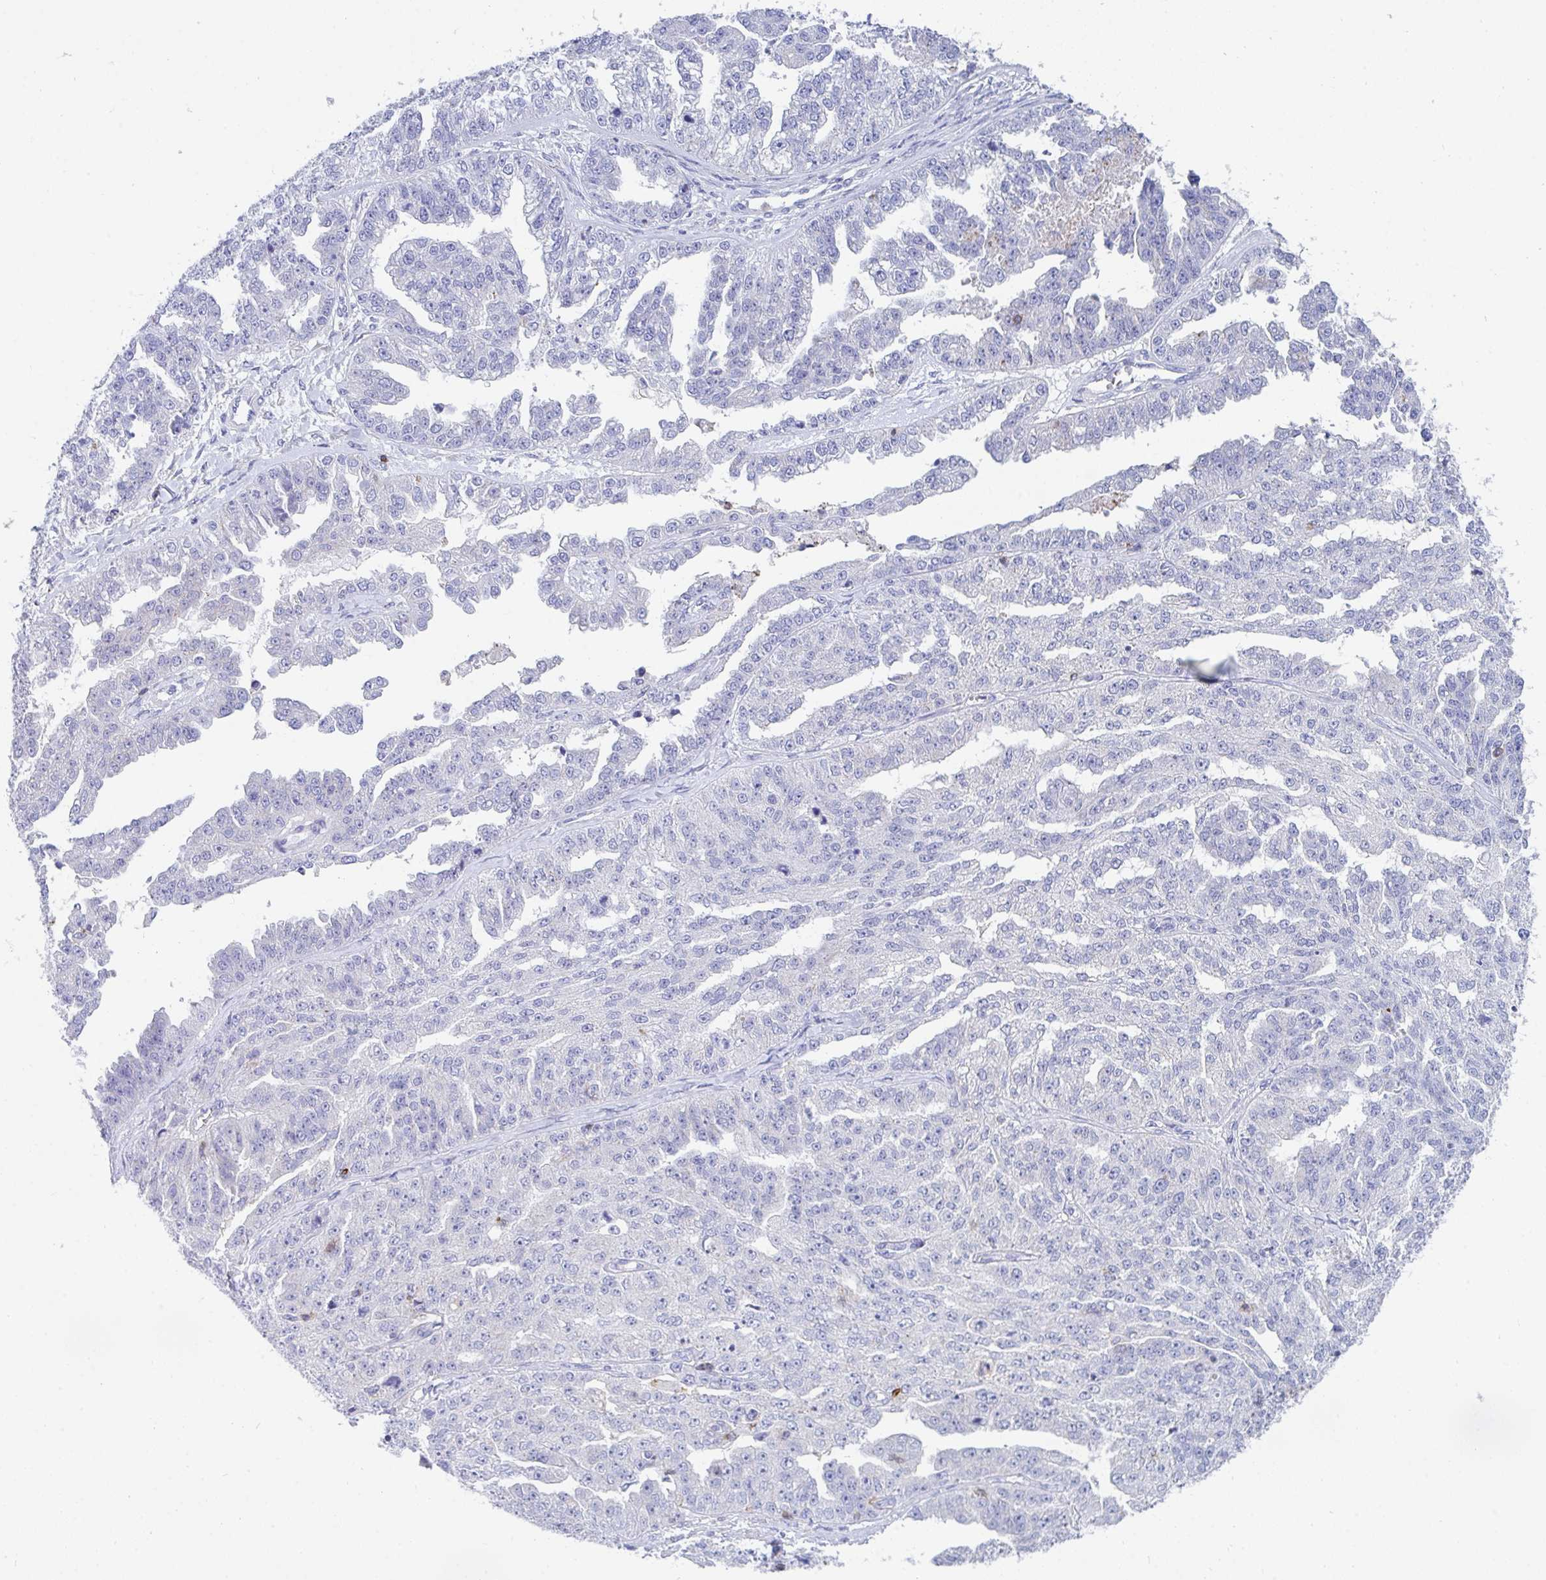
{"staining": {"intensity": "negative", "quantity": "none", "location": "none"}, "tissue": "ovarian cancer", "cell_type": "Tumor cells", "image_type": "cancer", "snomed": [{"axis": "morphology", "description": "Cystadenocarcinoma, serous, NOS"}, {"axis": "topography", "description": "Ovary"}], "caption": "Immunohistochemistry (IHC) histopathology image of human ovarian cancer stained for a protein (brown), which displays no positivity in tumor cells. Brightfield microscopy of IHC stained with DAB (brown) and hematoxylin (blue), captured at high magnification.", "gene": "FRMD3", "patient": {"sex": "female", "age": 58}}